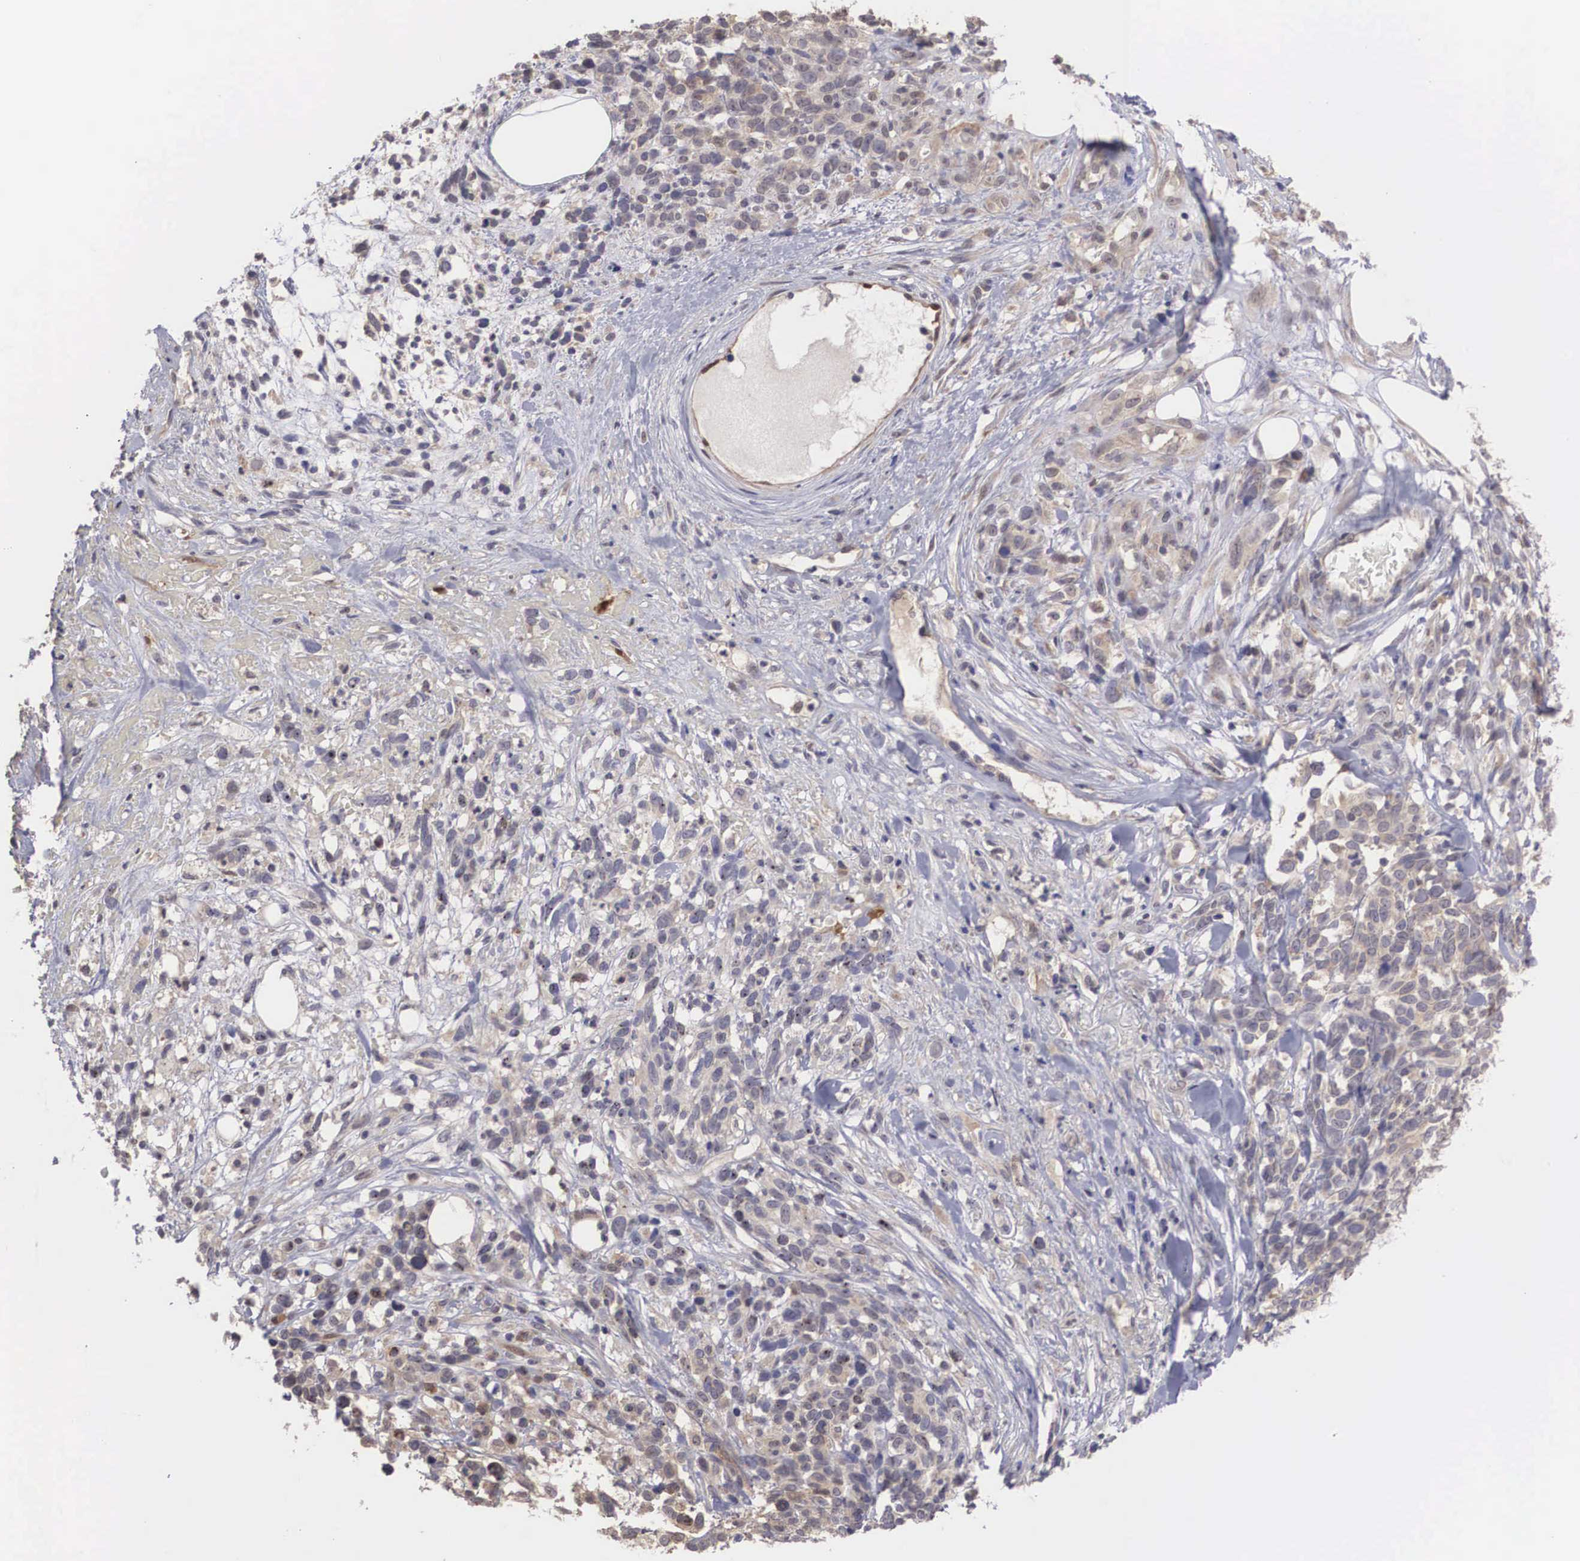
{"staining": {"intensity": "weak", "quantity": "25%-75%", "location": "cytoplasmic/membranous,nuclear"}, "tissue": "melanoma", "cell_type": "Tumor cells", "image_type": "cancer", "snomed": [{"axis": "morphology", "description": "Malignant melanoma, NOS"}, {"axis": "topography", "description": "Skin"}], "caption": "IHC staining of melanoma, which shows low levels of weak cytoplasmic/membranous and nuclear positivity in approximately 25%-75% of tumor cells indicating weak cytoplasmic/membranous and nuclear protein positivity. The staining was performed using DAB (brown) for protein detection and nuclei were counterstained in hematoxylin (blue).", "gene": "DNAJB7", "patient": {"sex": "female", "age": 85}}